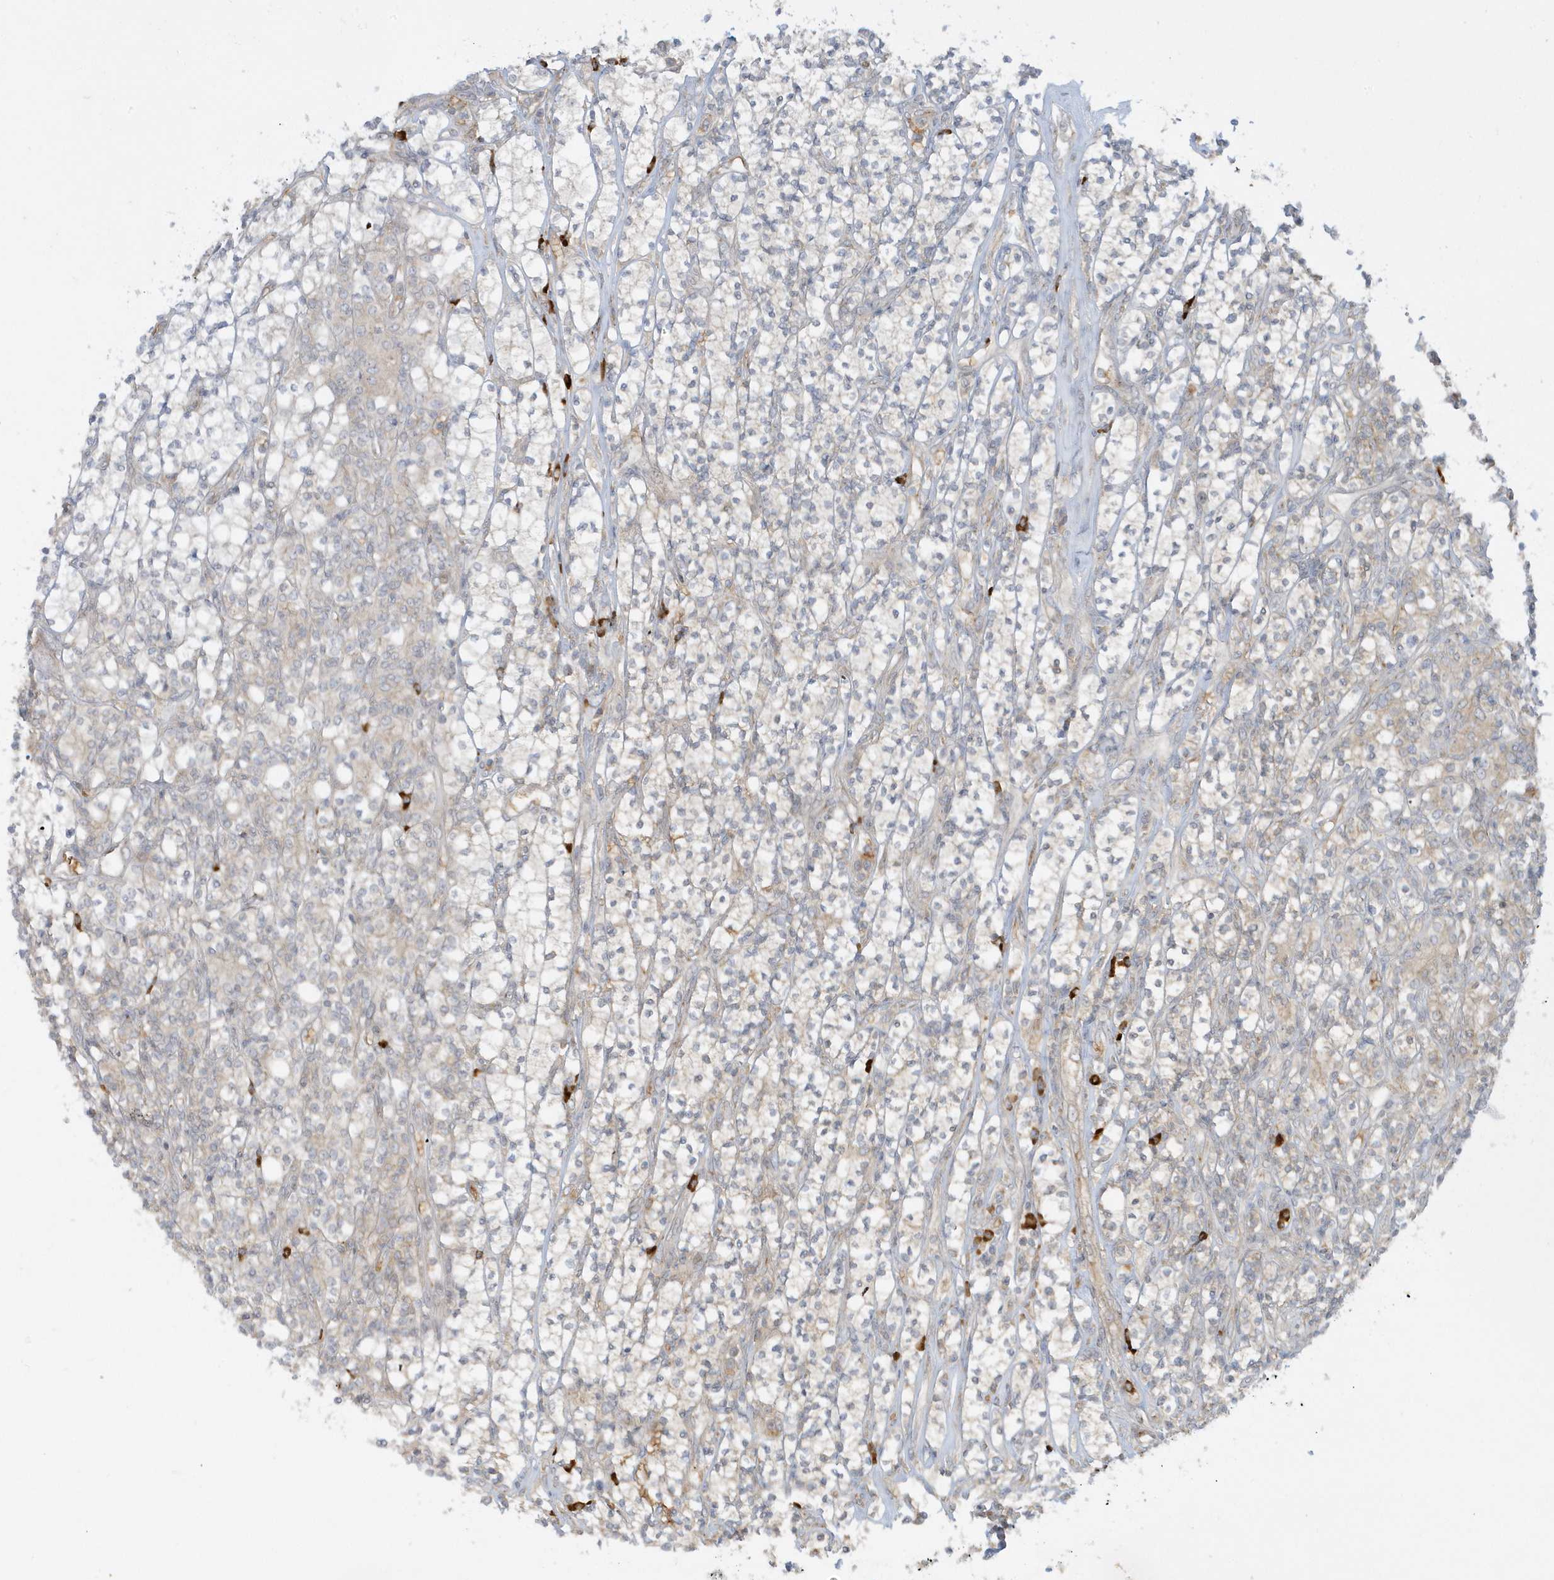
{"staining": {"intensity": "weak", "quantity": "<25%", "location": "cytoplasmic/membranous"}, "tissue": "renal cancer", "cell_type": "Tumor cells", "image_type": "cancer", "snomed": [{"axis": "morphology", "description": "Adenocarcinoma, NOS"}, {"axis": "topography", "description": "Kidney"}], "caption": "IHC image of human renal cancer stained for a protein (brown), which demonstrates no staining in tumor cells.", "gene": "RPP40", "patient": {"sex": "male", "age": 77}}